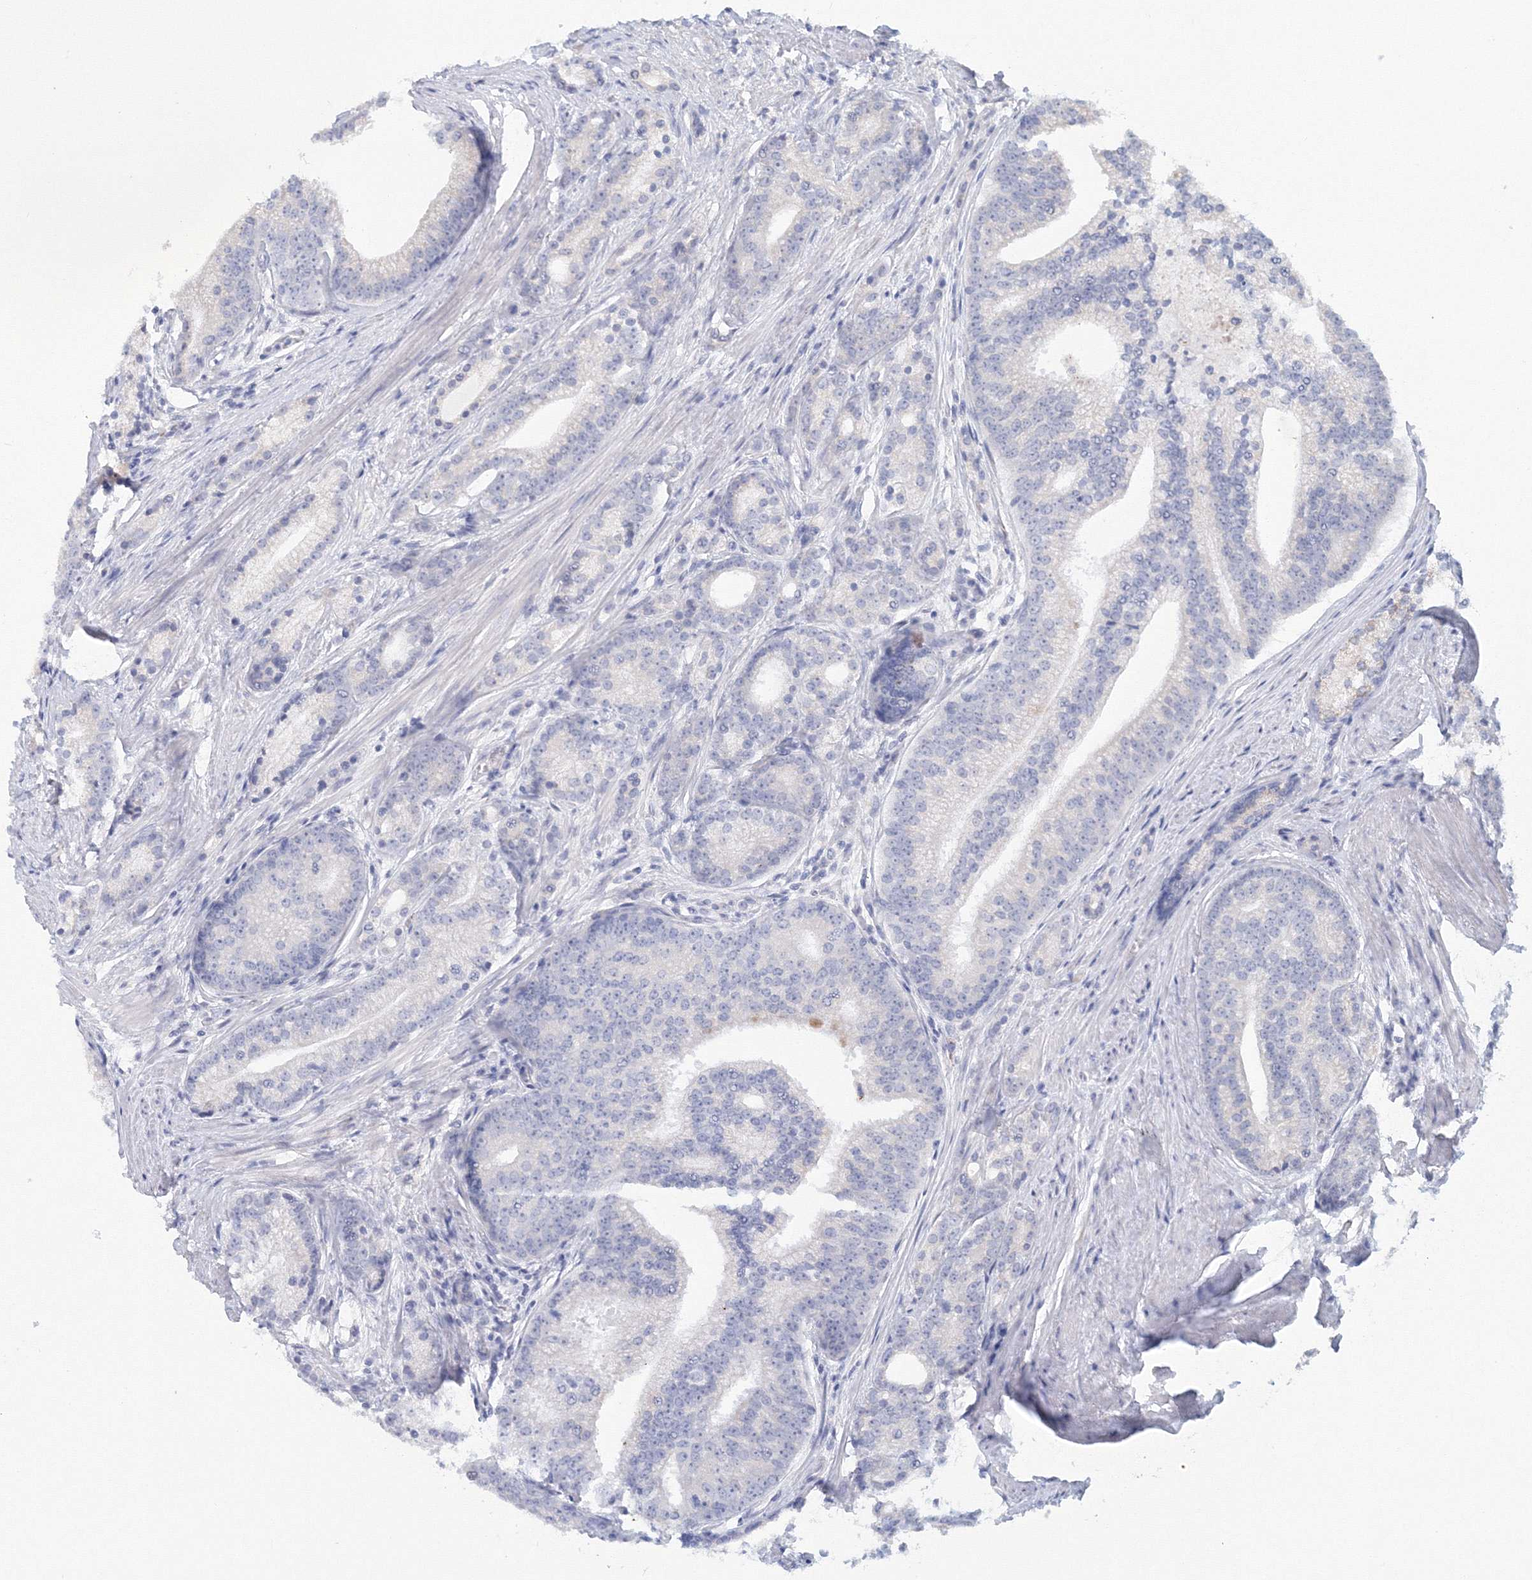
{"staining": {"intensity": "negative", "quantity": "none", "location": "none"}, "tissue": "prostate cancer", "cell_type": "Tumor cells", "image_type": "cancer", "snomed": [{"axis": "morphology", "description": "Adenocarcinoma, Low grade"}, {"axis": "topography", "description": "Prostate"}], "caption": "IHC micrograph of neoplastic tissue: prostate cancer (adenocarcinoma (low-grade)) stained with DAB (3,3'-diaminobenzidine) displays no significant protein positivity in tumor cells.", "gene": "VSIG1", "patient": {"sex": "male", "age": 71}}